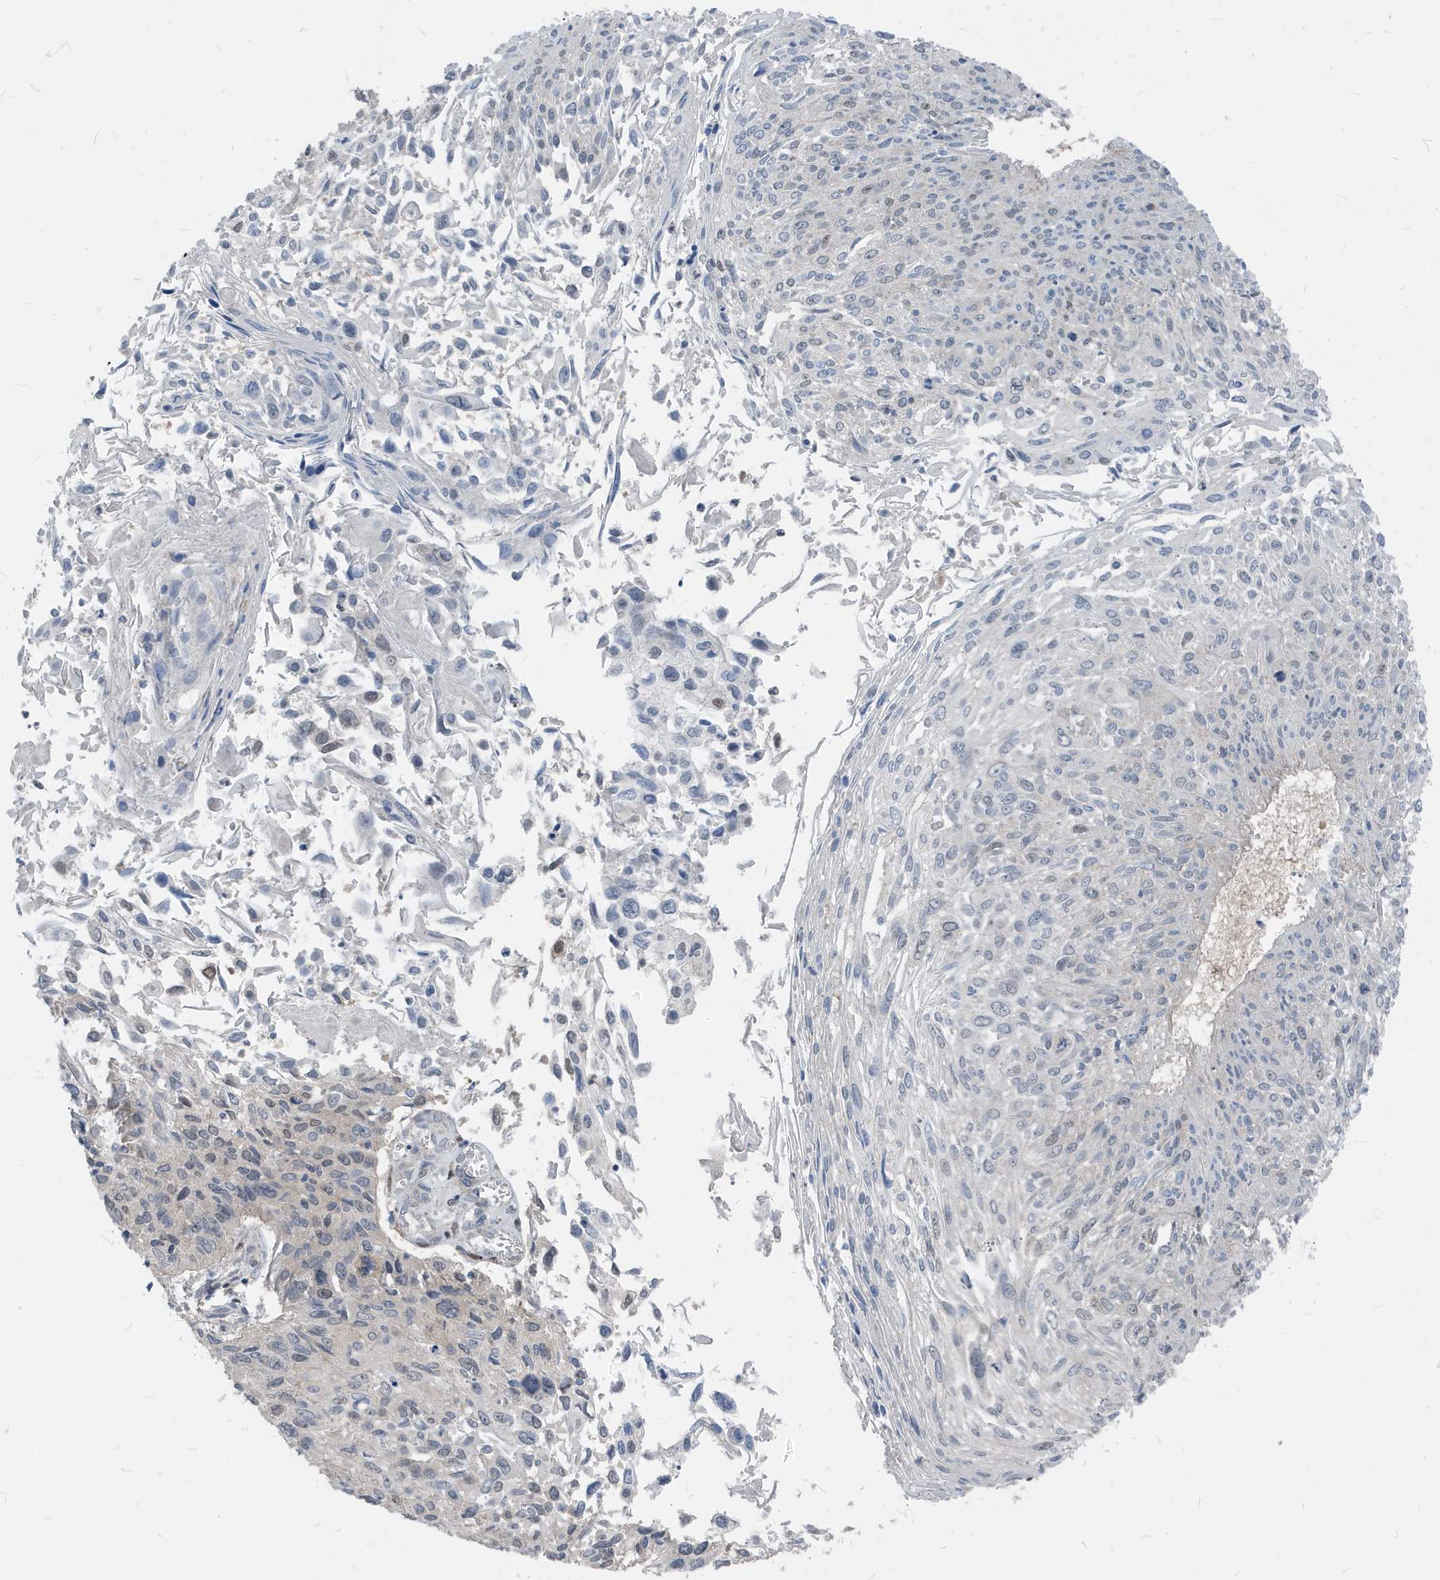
{"staining": {"intensity": "weak", "quantity": "<25%", "location": "nuclear"}, "tissue": "cervical cancer", "cell_type": "Tumor cells", "image_type": "cancer", "snomed": [{"axis": "morphology", "description": "Squamous cell carcinoma, NOS"}, {"axis": "topography", "description": "Cervix"}], "caption": "Immunohistochemical staining of human cervical cancer exhibits no significant staining in tumor cells. Brightfield microscopy of IHC stained with DAB (3,3'-diaminobenzidine) (brown) and hematoxylin (blue), captured at high magnification.", "gene": "NCOA7", "patient": {"sex": "female", "age": 51}}